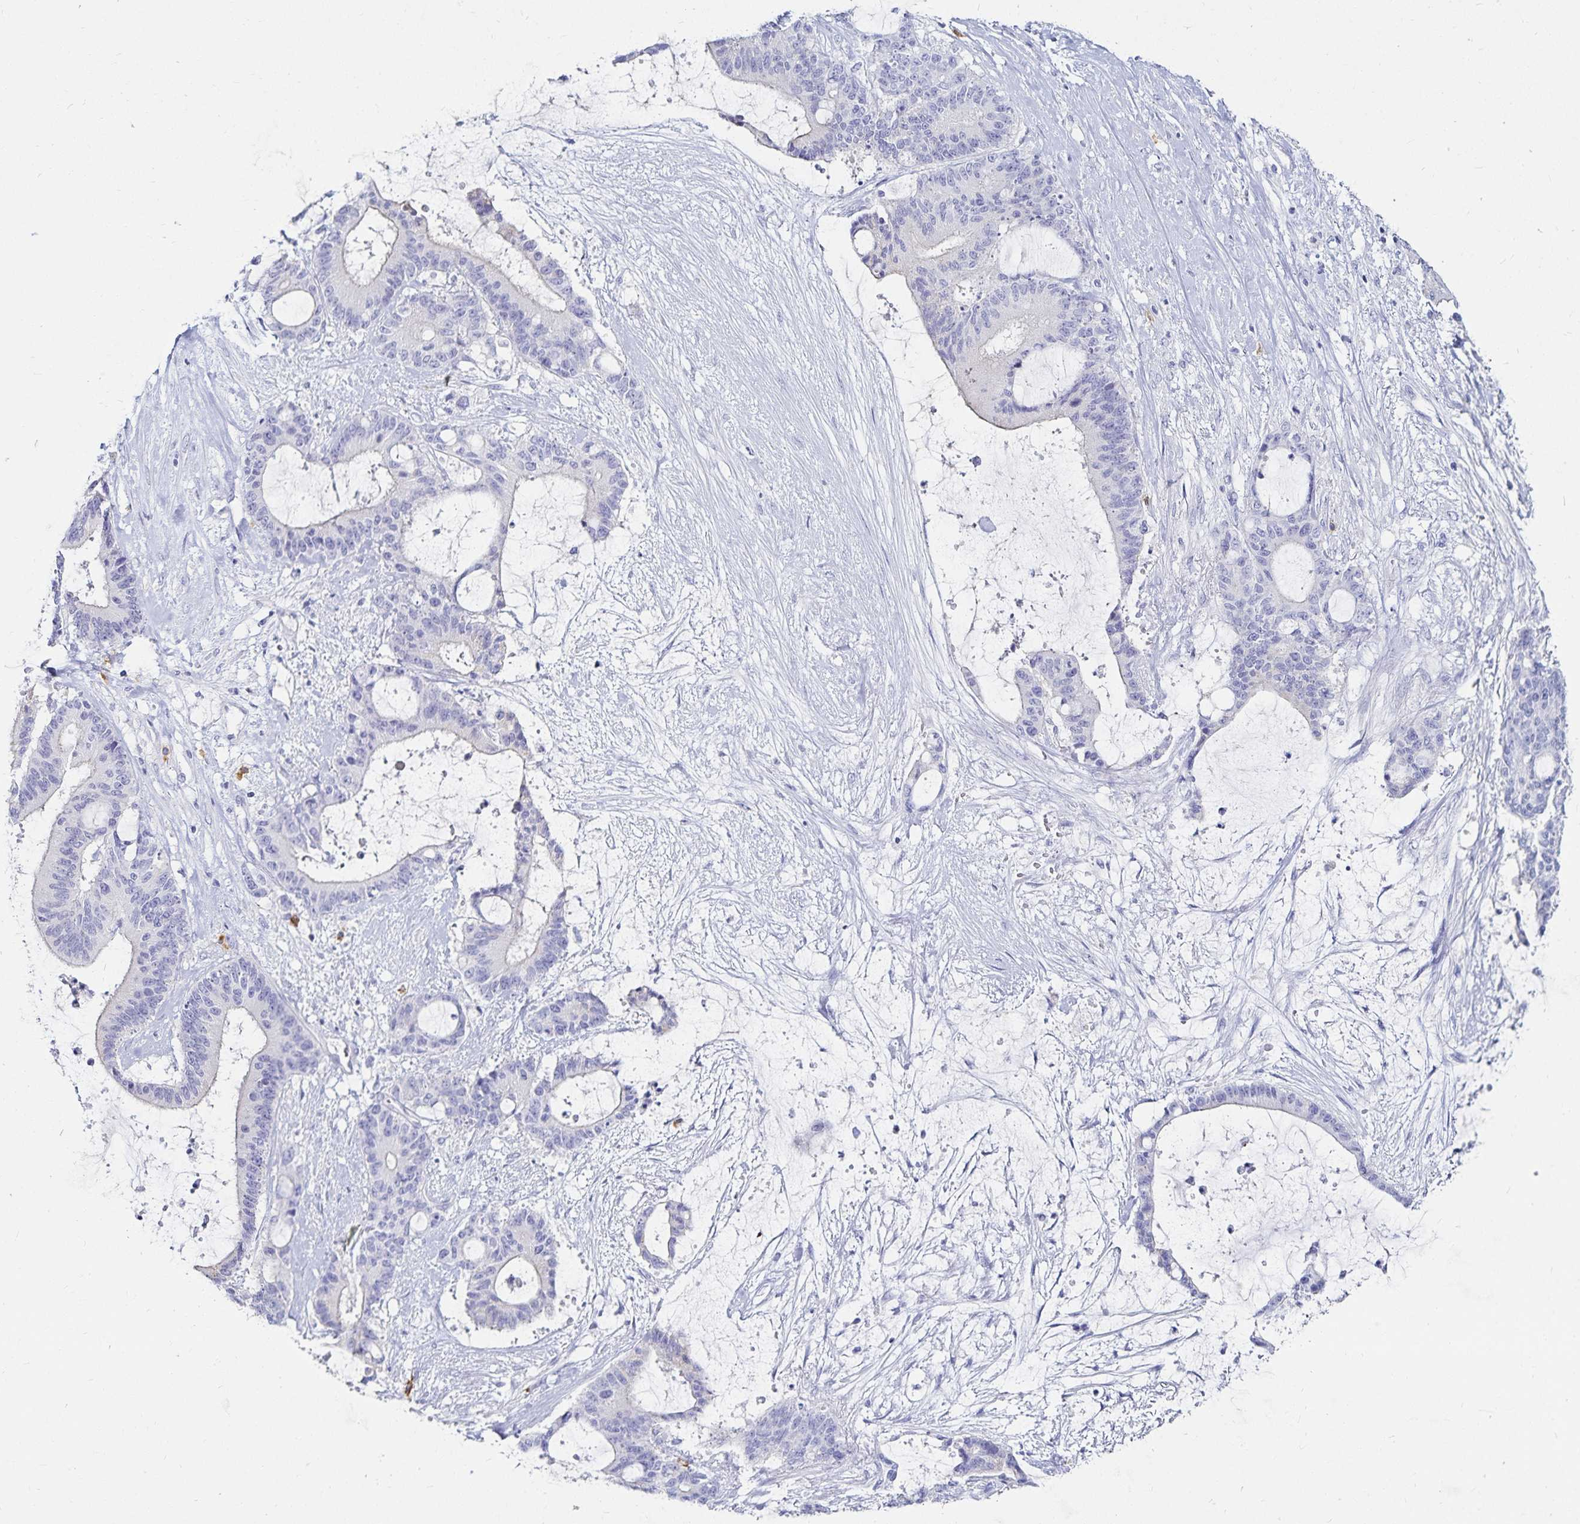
{"staining": {"intensity": "negative", "quantity": "none", "location": "none"}, "tissue": "liver cancer", "cell_type": "Tumor cells", "image_type": "cancer", "snomed": [{"axis": "morphology", "description": "Normal tissue, NOS"}, {"axis": "morphology", "description": "Cholangiocarcinoma"}, {"axis": "topography", "description": "Liver"}, {"axis": "topography", "description": "Peripheral nerve tissue"}], "caption": "Human liver cancer stained for a protein using IHC demonstrates no positivity in tumor cells.", "gene": "TNIP1", "patient": {"sex": "female", "age": 73}}